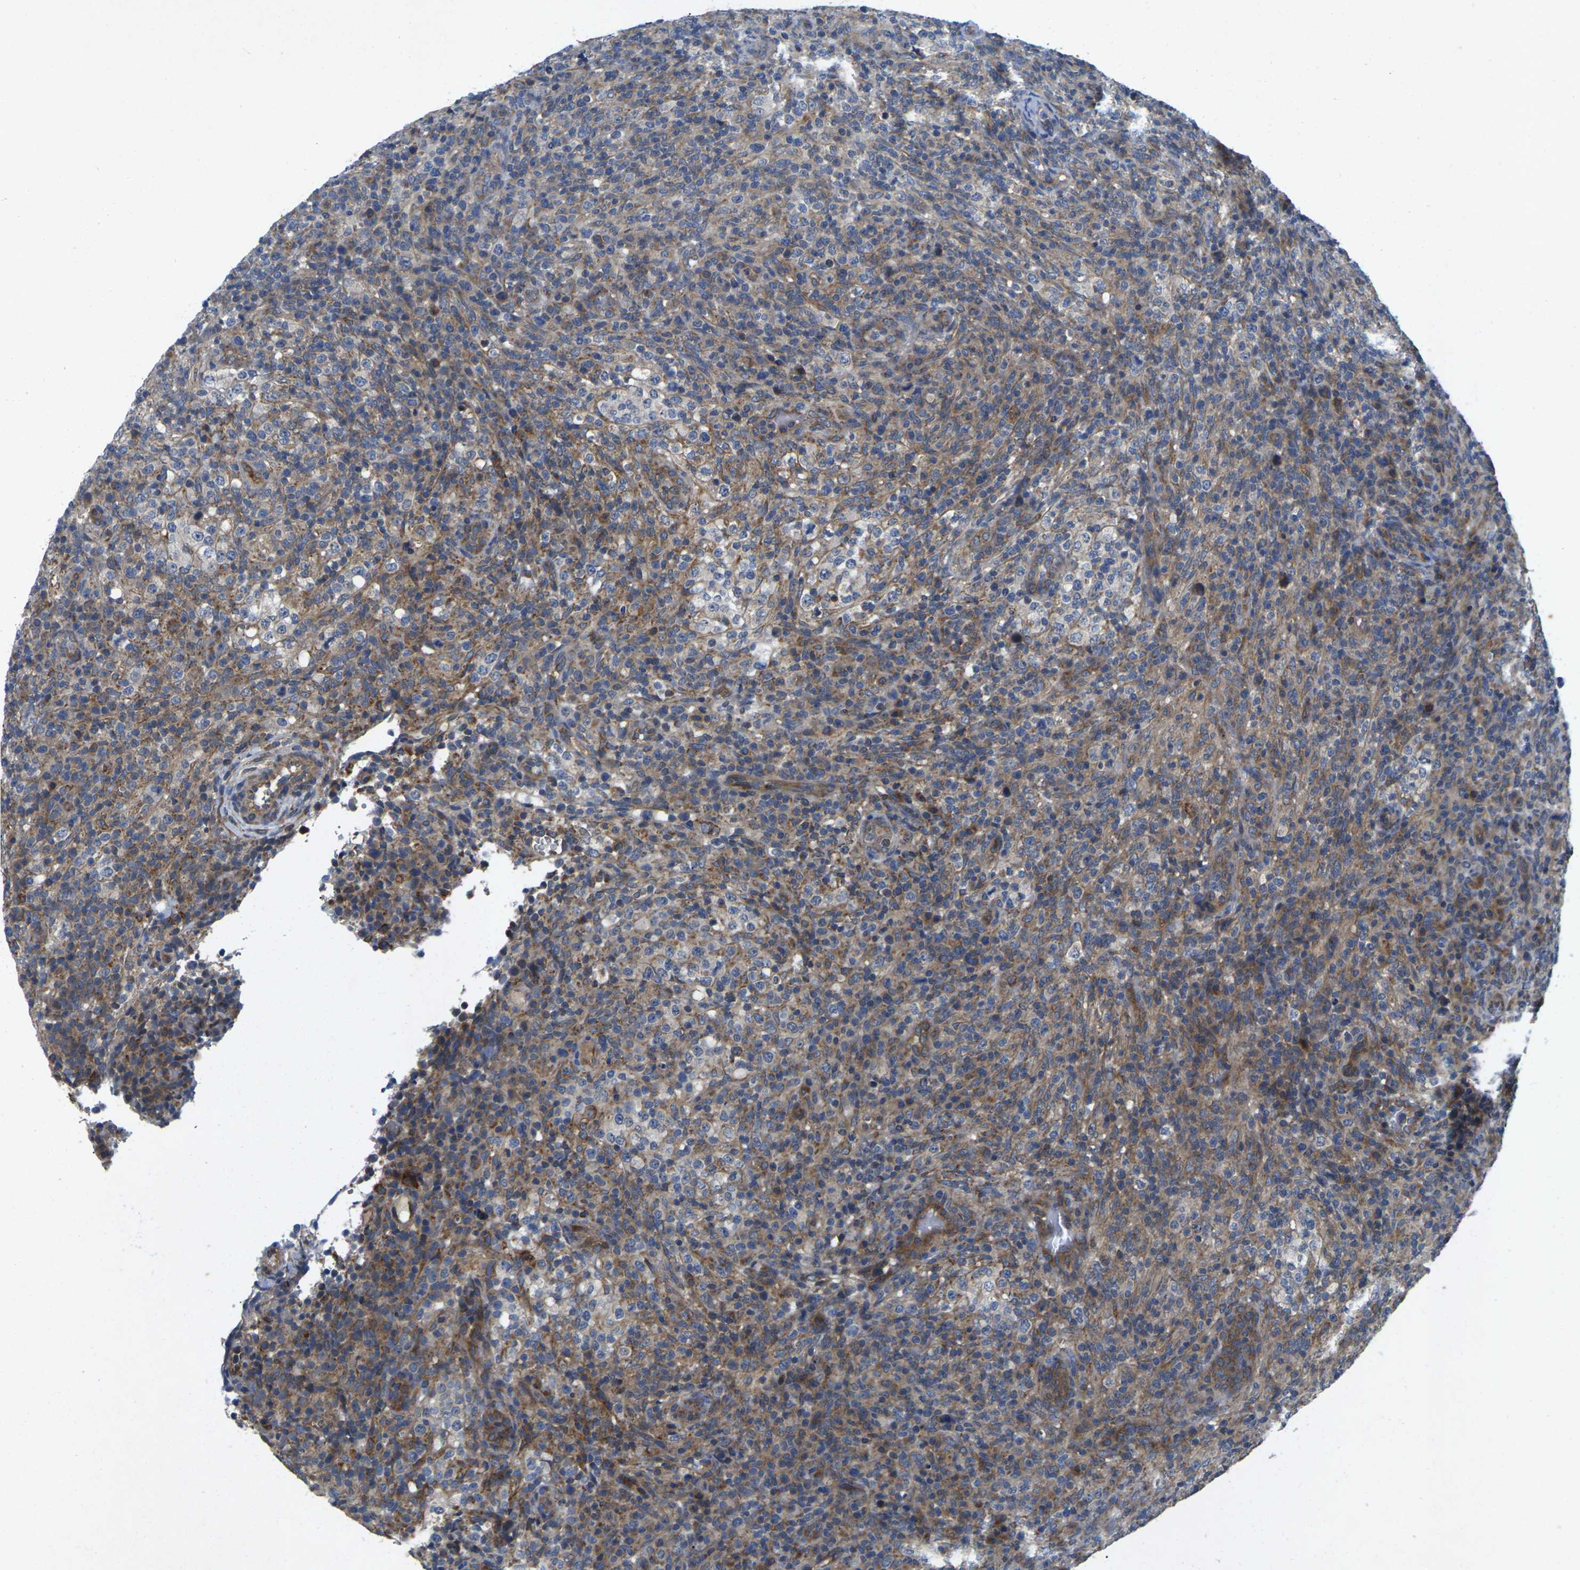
{"staining": {"intensity": "moderate", "quantity": "25%-75%", "location": "cytoplasmic/membranous"}, "tissue": "lymphoma", "cell_type": "Tumor cells", "image_type": "cancer", "snomed": [{"axis": "morphology", "description": "Malignant lymphoma, non-Hodgkin's type, High grade"}, {"axis": "topography", "description": "Lymph node"}], "caption": "A micrograph showing moderate cytoplasmic/membranous staining in approximately 25%-75% of tumor cells in lymphoma, as visualized by brown immunohistochemical staining.", "gene": "KIF1B", "patient": {"sex": "female", "age": 76}}